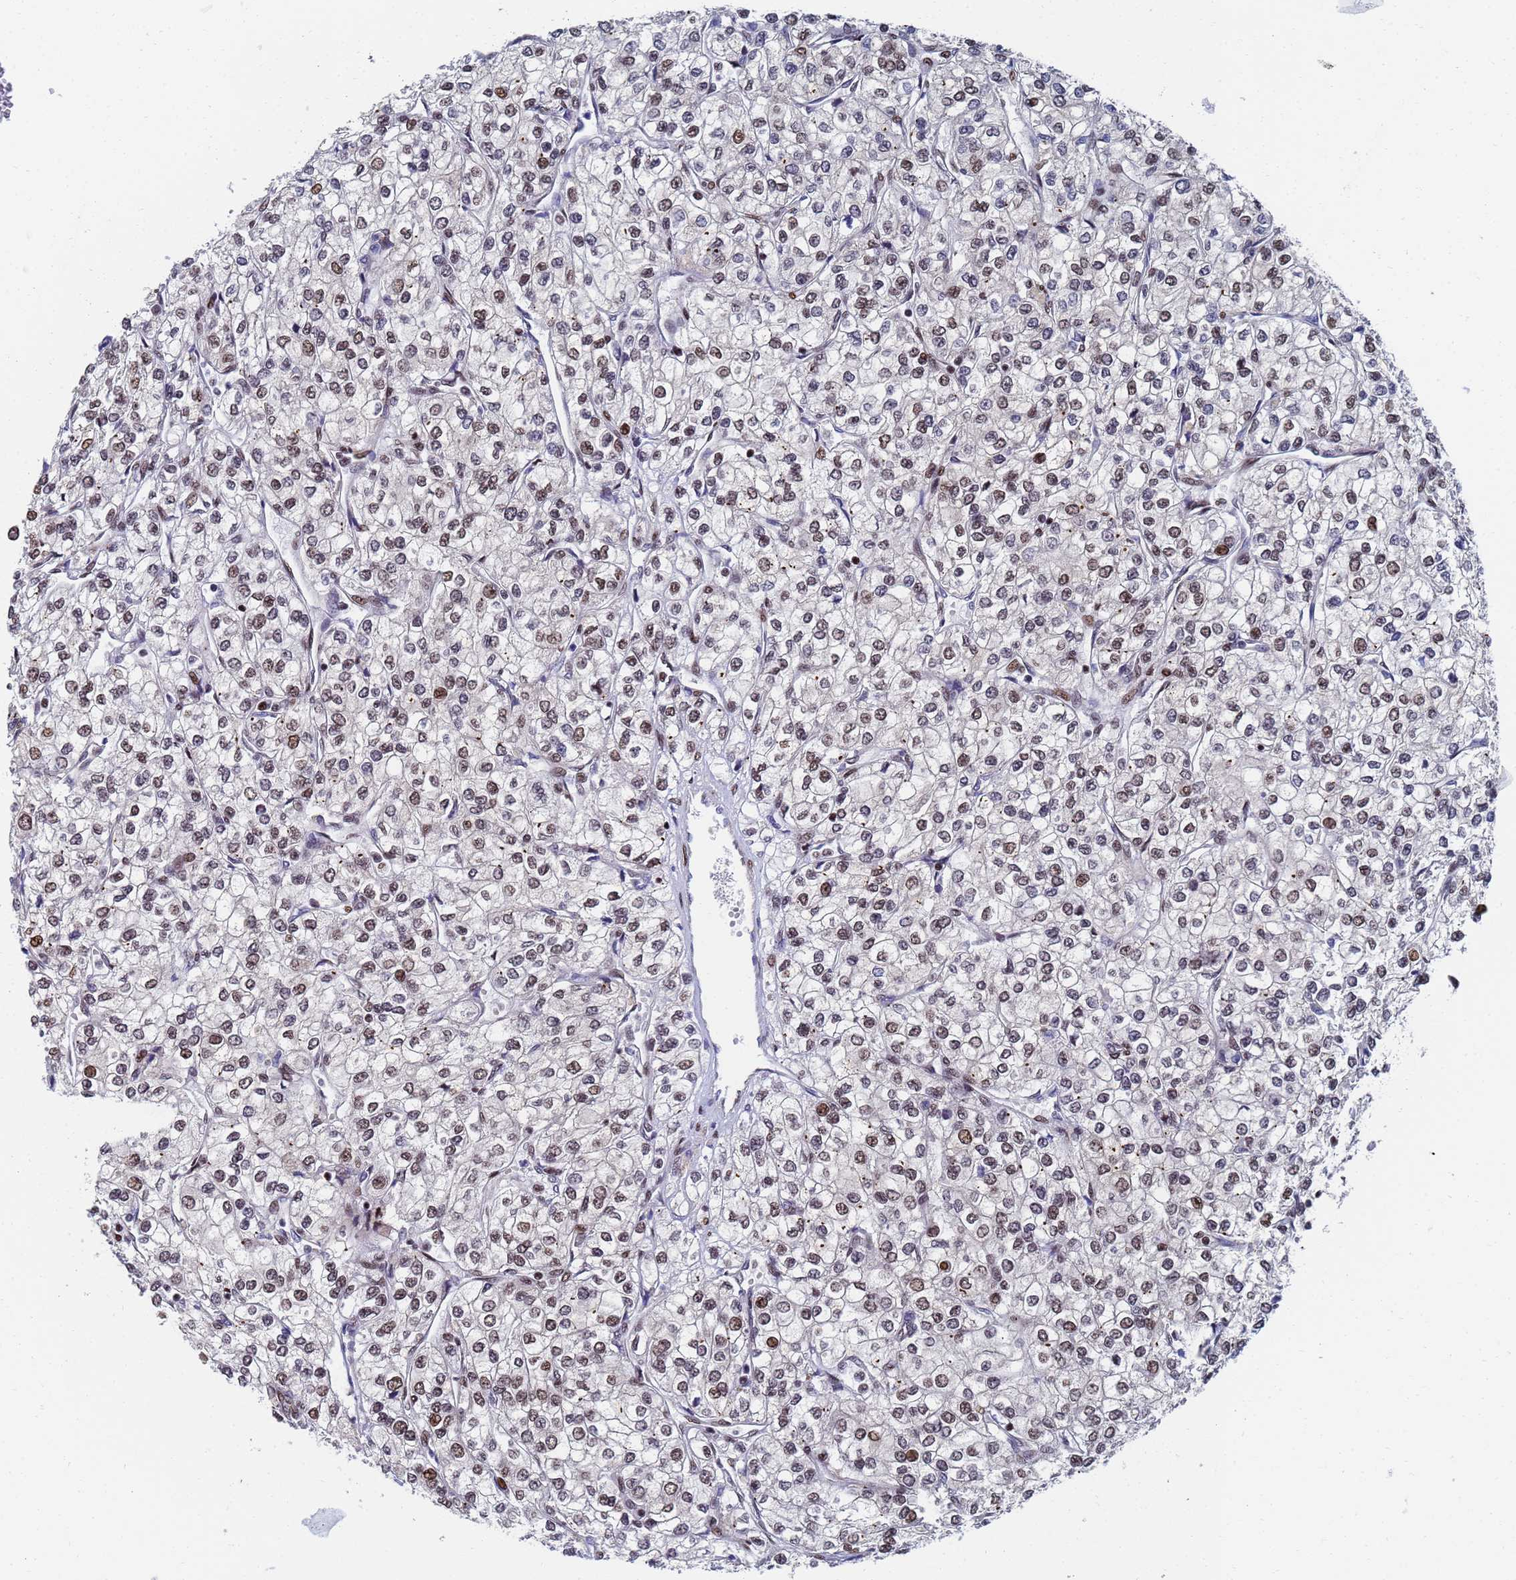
{"staining": {"intensity": "moderate", "quantity": ">75%", "location": "nuclear"}, "tissue": "renal cancer", "cell_type": "Tumor cells", "image_type": "cancer", "snomed": [{"axis": "morphology", "description": "Adenocarcinoma, NOS"}, {"axis": "topography", "description": "Kidney"}], "caption": "Protein expression analysis of human renal cancer reveals moderate nuclear expression in about >75% of tumor cells.", "gene": "AP5Z1", "patient": {"sex": "male", "age": 80}}